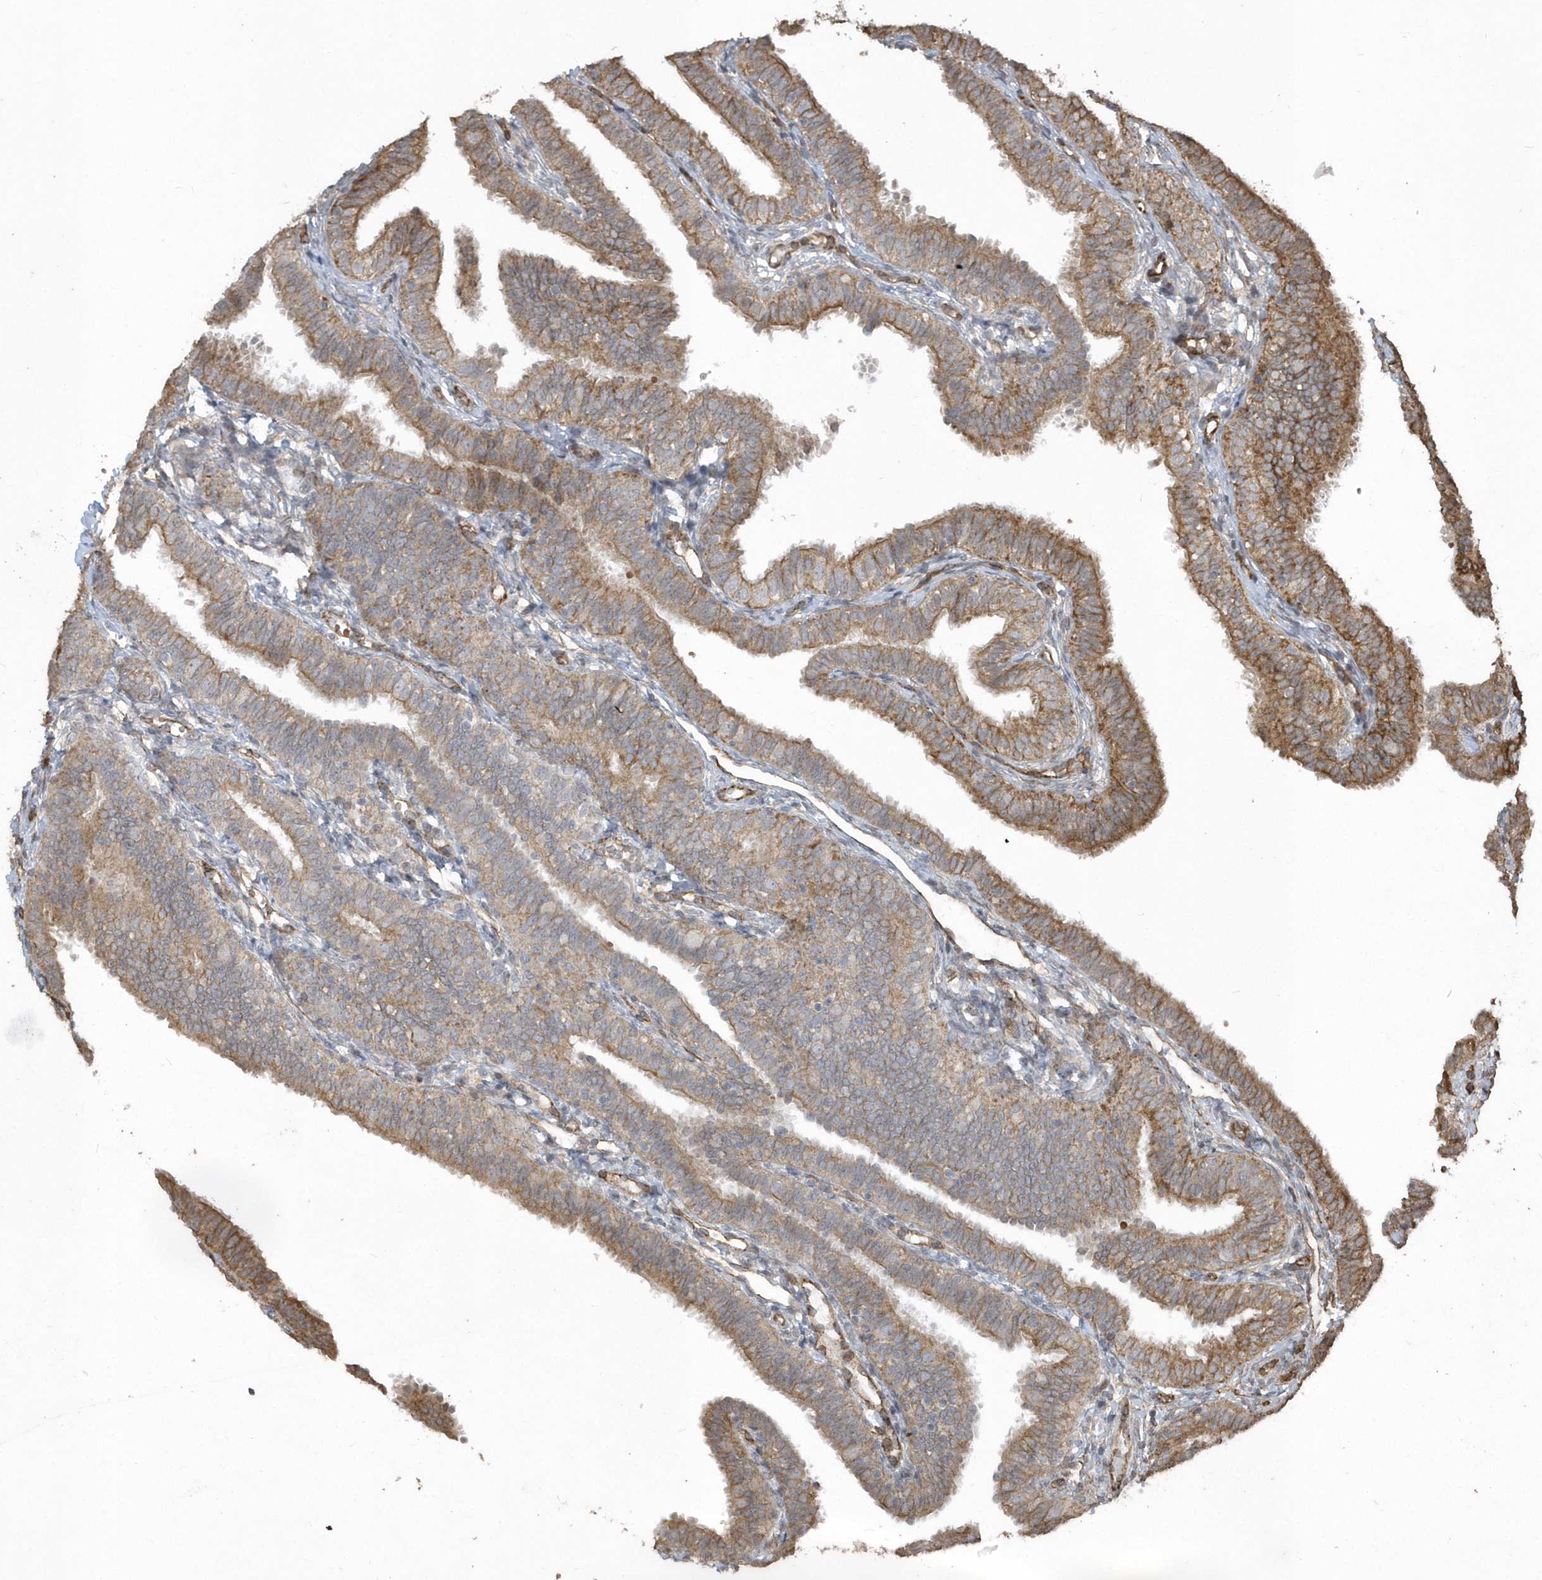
{"staining": {"intensity": "moderate", "quantity": ">75%", "location": "cytoplasmic/membranous"}, "tissue": "fallopian tube", "cell_type": "Glandular cells", "image_type": "normal", "snomed": [{"axis": "morphology", "description": "Normal tissue, NOS"}, {"axis": "topography", "description": "Fallopian tube"}], "caption": "Protein staining of normal fallopian tube displays moderate cytoplasmic/membranous expression in approximately >75% of glandular cells.", "gene": "HERPUD1", "patient": {"sex": "female", "age": 35}}